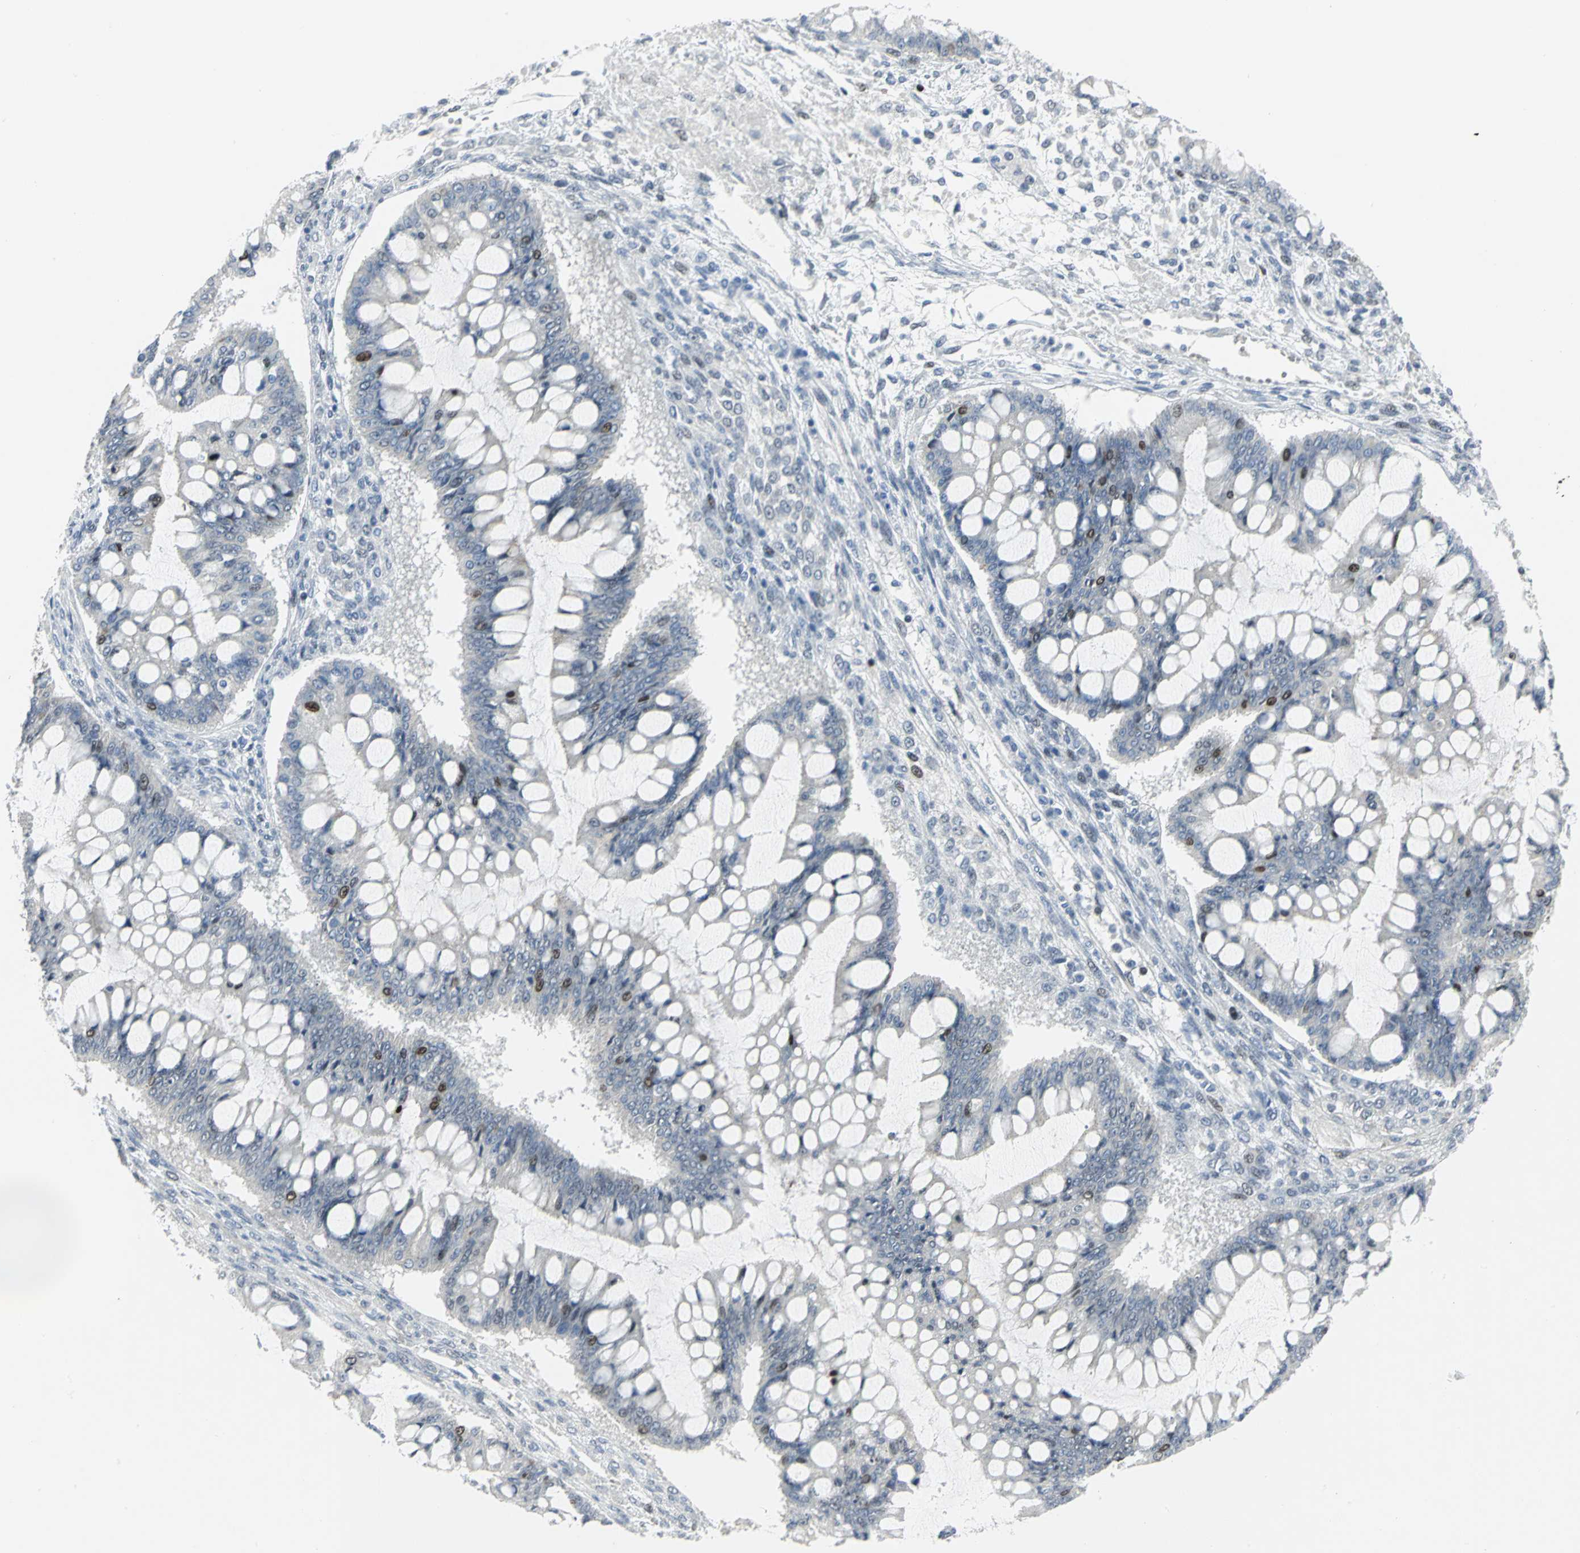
{"staining": {"intensity": "moderate", "quantity": "<25%", "location": "nuclear"}, "tissue": "ovarian cancer", "cell_type": "Tumor cells", "image_type": "cancer", "snomed": [{"axis": "morphology", "description": "Cystadenocarcinoma, mucinous, NOS"}, {"axis": "topography", "description": "Ovary"}], "caption": "Immunohistochemical staining of human ovarian mucinous cystadenocarcinoma shows low levels of moderate nuclear protein staining in about <25% of tumor cells.", "gene": "RPA1", "patient": {"sex": "female", "age": 73}}